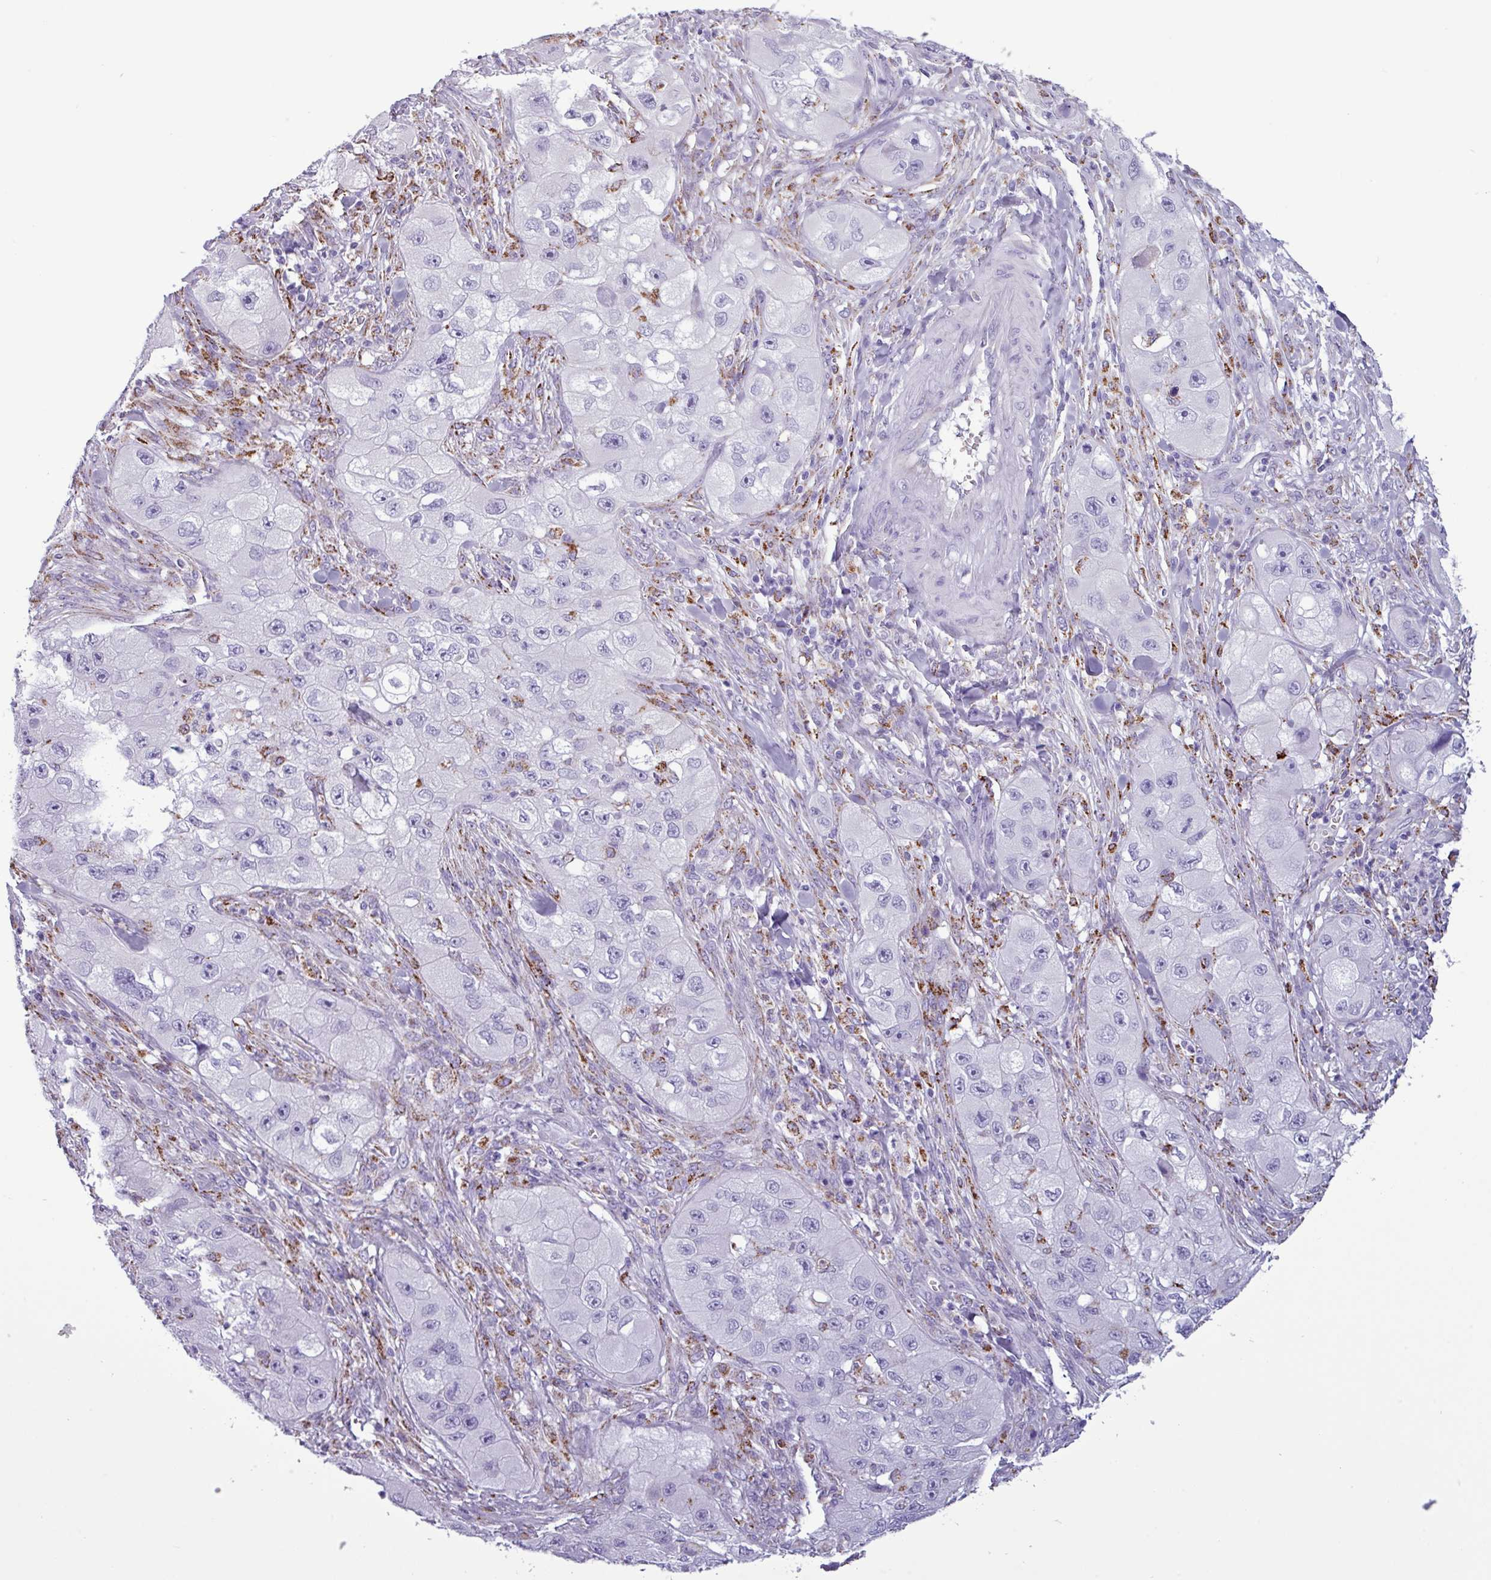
{"staining": {"intensity": "negative", "quantity": "none", "location": "none"}, "tissue": "skin cancer", "cell_type": "Tumor cells", "image_type": "cancer", "snomed": [{"axis": "morphology", "description": "Squamous cell carcinoma, NOS"}, {"axis": "topography", "description": "Skin"}, {"axis": "topography", "description": "Subcutis"}], "caption": "The immunohistochemistry (IHC) micrograph has no significant staining in tumor cells of squamous cell carcinoma (skin) tissue. (DAB immunohistochemistry (IHC) with hematoxylin counter stain).", "gene": "ZNF667", "patient": {"sex": "male", "age": 73}}